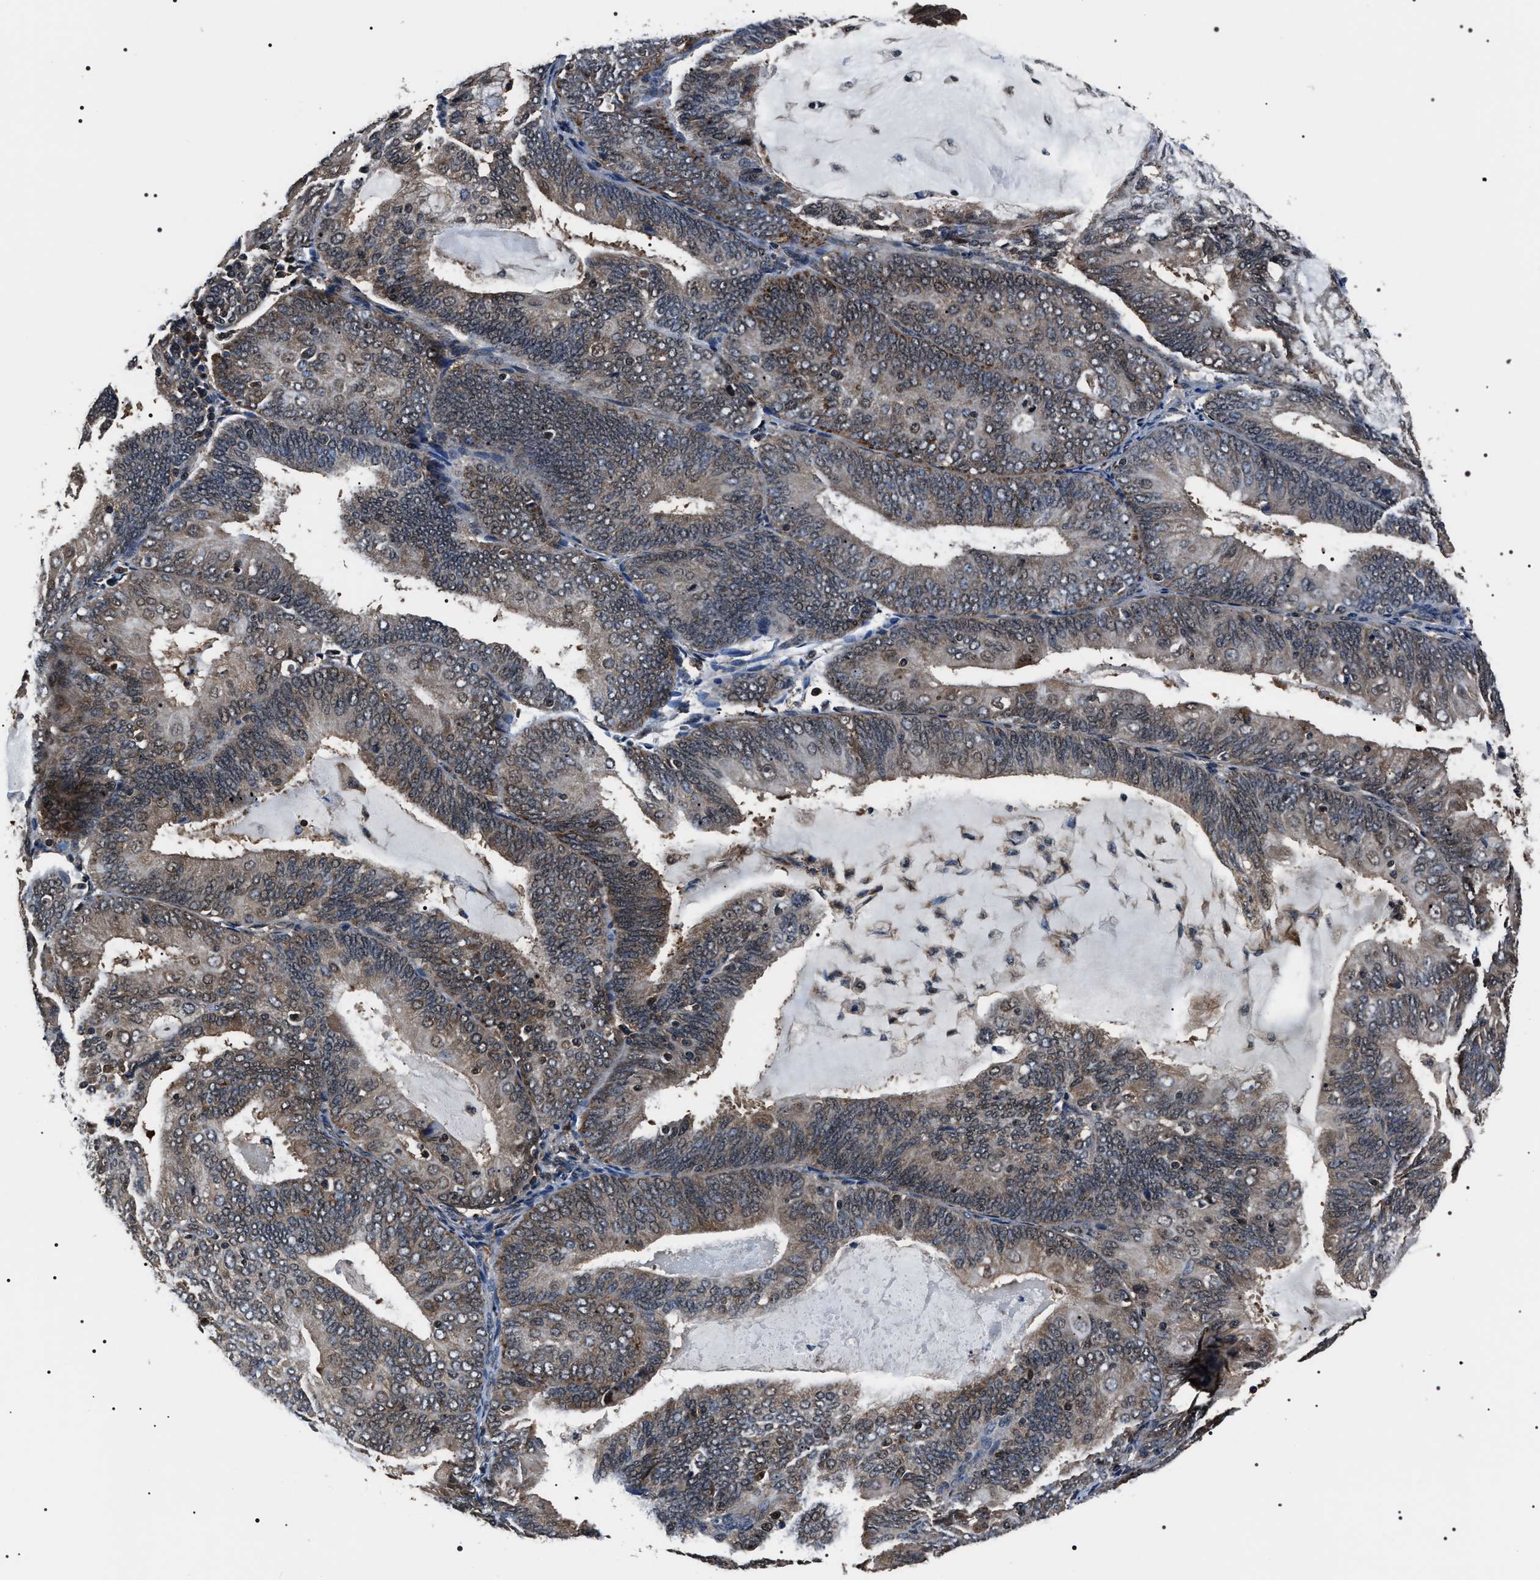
{"staining": {"intensity": "moderate", "quantity": ">75%", "location": "cytoplasmic/membranous,nuclear"}, "tissue": "endometrial cancer", "cell_type": "Tumor cells", "image_type": "cancer", "snomed": [{"axis": "morphology", "description": "Adenocarcinoma, NOS"}, {"axis": "topography", "description": "Endometrium"}], "caption": "A medium amount of moderate cytoplasmic/membranous and nuclear expression is present in approximately >75% of tumor cells in adenocarcinoma (endometrial) tissue.", "gene": "SIPA1", "patient": {"sex": "female", "age": 81}}